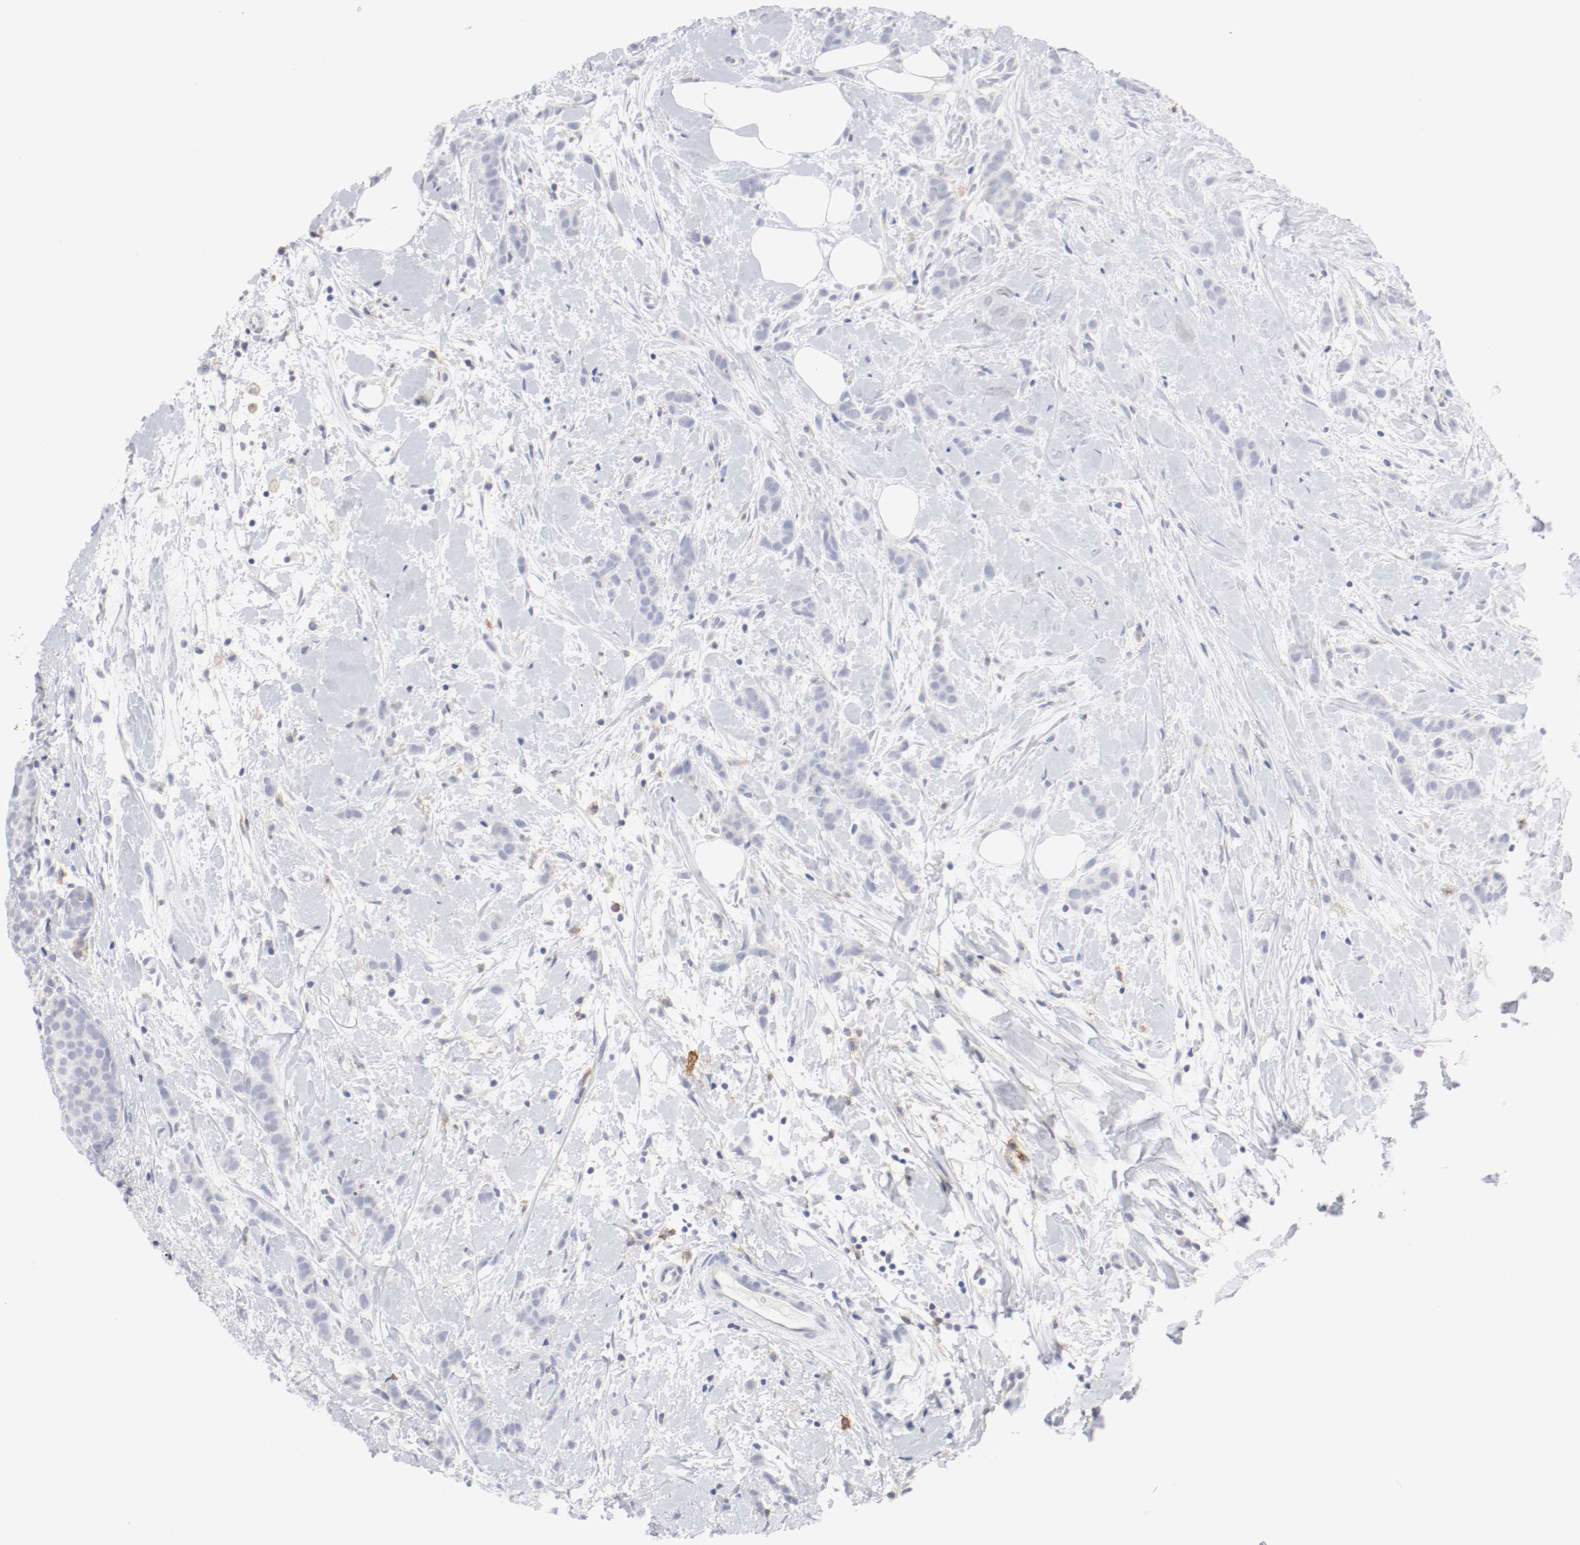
{"staining": {"intensity": "negative", "quantity": "none", "location": "none"}, "tissue": "breast cancer", "cell_type": "Tumor cells", "image_type": "cancer", "snomed": [{"axis": "morphology", "description": "Lobular carcinoma, in situ"}, {"axis": "morphology", "description": "Lobular carcinoma"}, {"axis": "topography", "description": "Breast"}], "caption": "Immunohistochemistry (IHC) image of neoplastic tissue: breast cancer stained with DAB demonstrates no significant protein staining in tumor cells.", "gene": "ITGAX", "patient": {"sex": "female", "age": 41}}